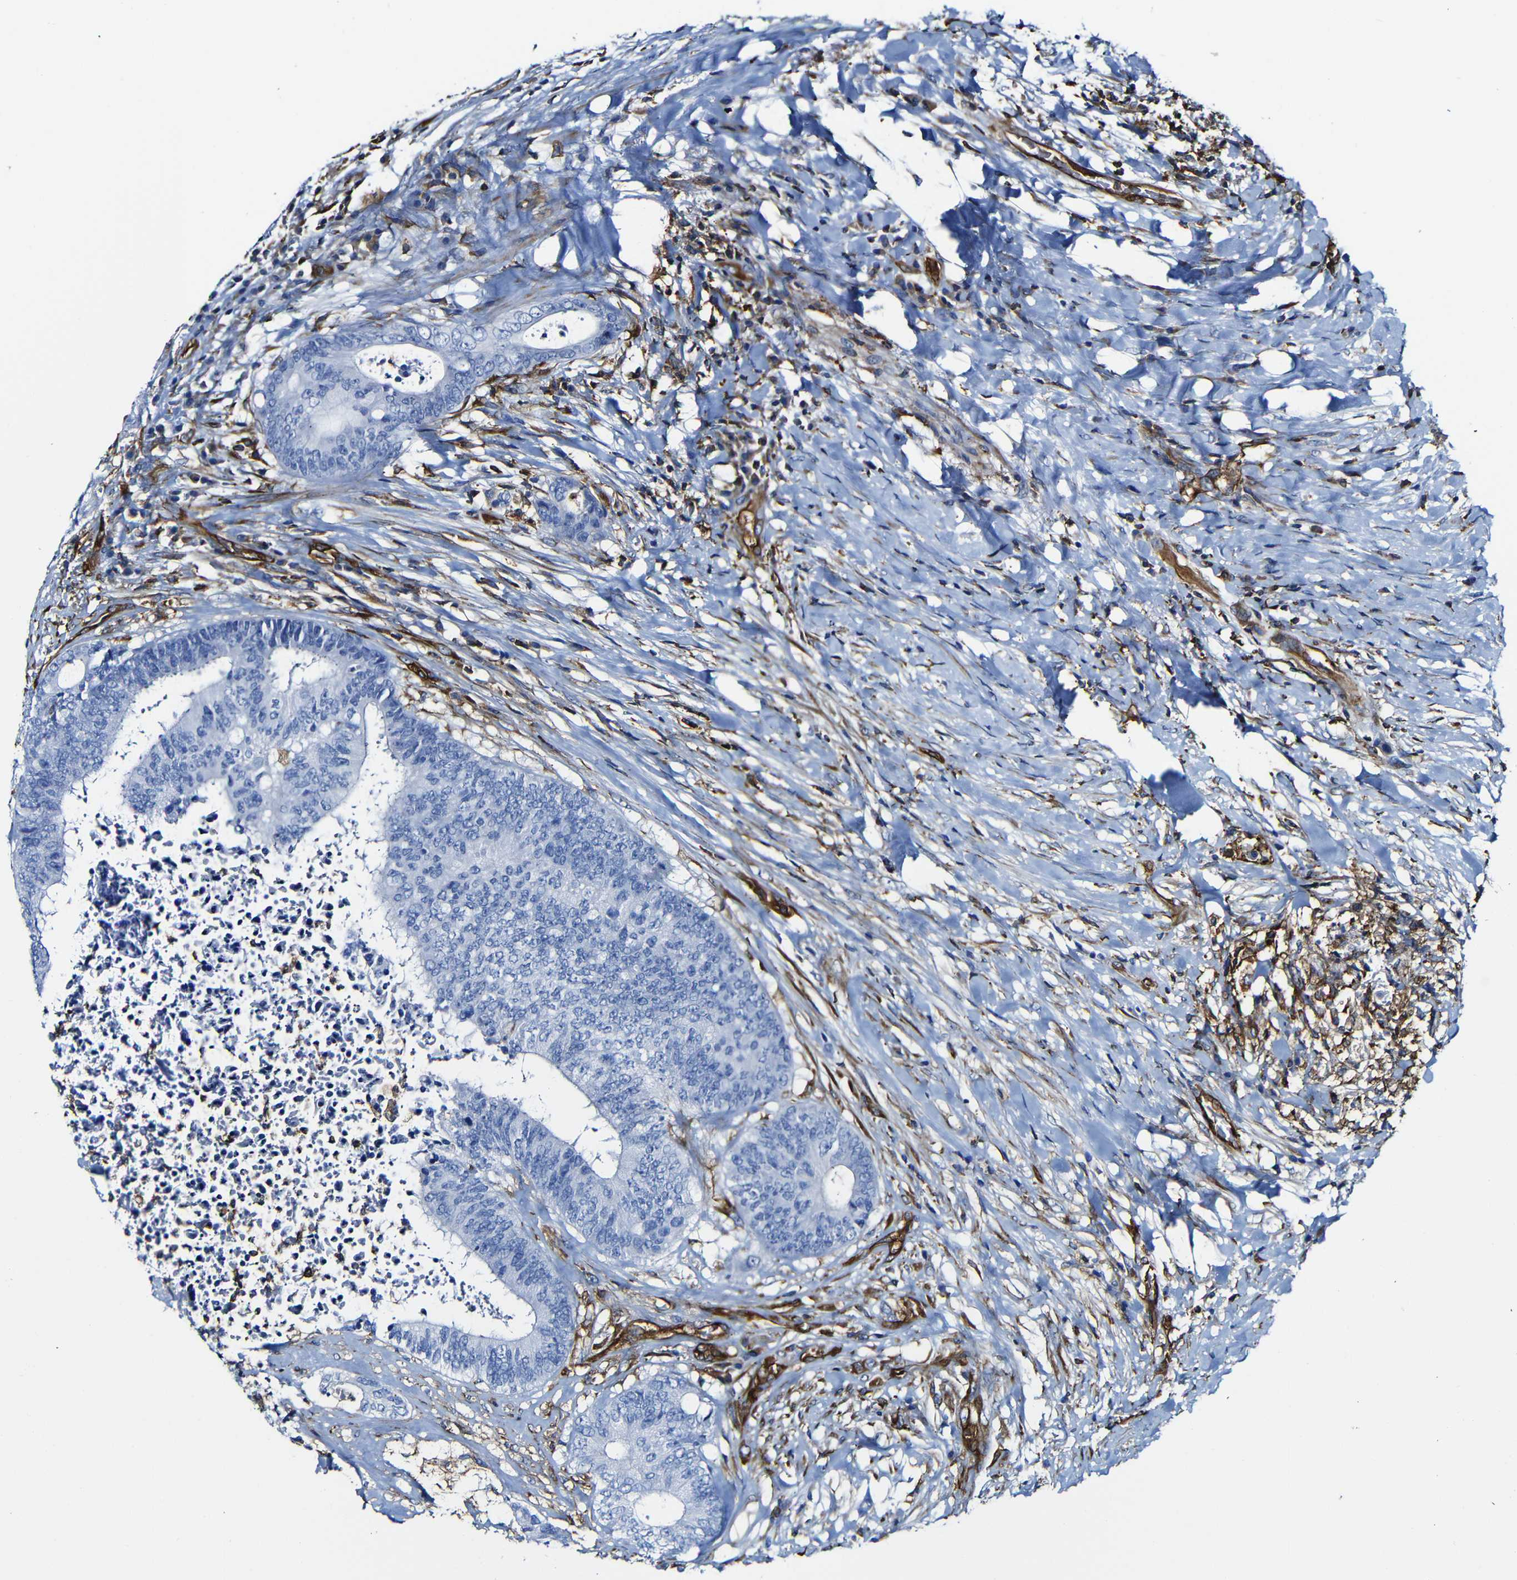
{"staining": {"intensity": "negative", "quantity": "none", "location": "none"}, "tissue": "colorectal cancer", "cell_type": "Tumor cells", "image_type": "cancer", "snomed": [{"axis": "morphology", "description": "Adenocarcinoma, NOS"}, {"axis": "topography", "description": "Rectum"}], "caption": "Colorectal cancer stained for a protein using immunohistochemistry exhibits no staining tumor cells.", "gene": "MSN", "patient": {"sex": "male", "age": 72}}